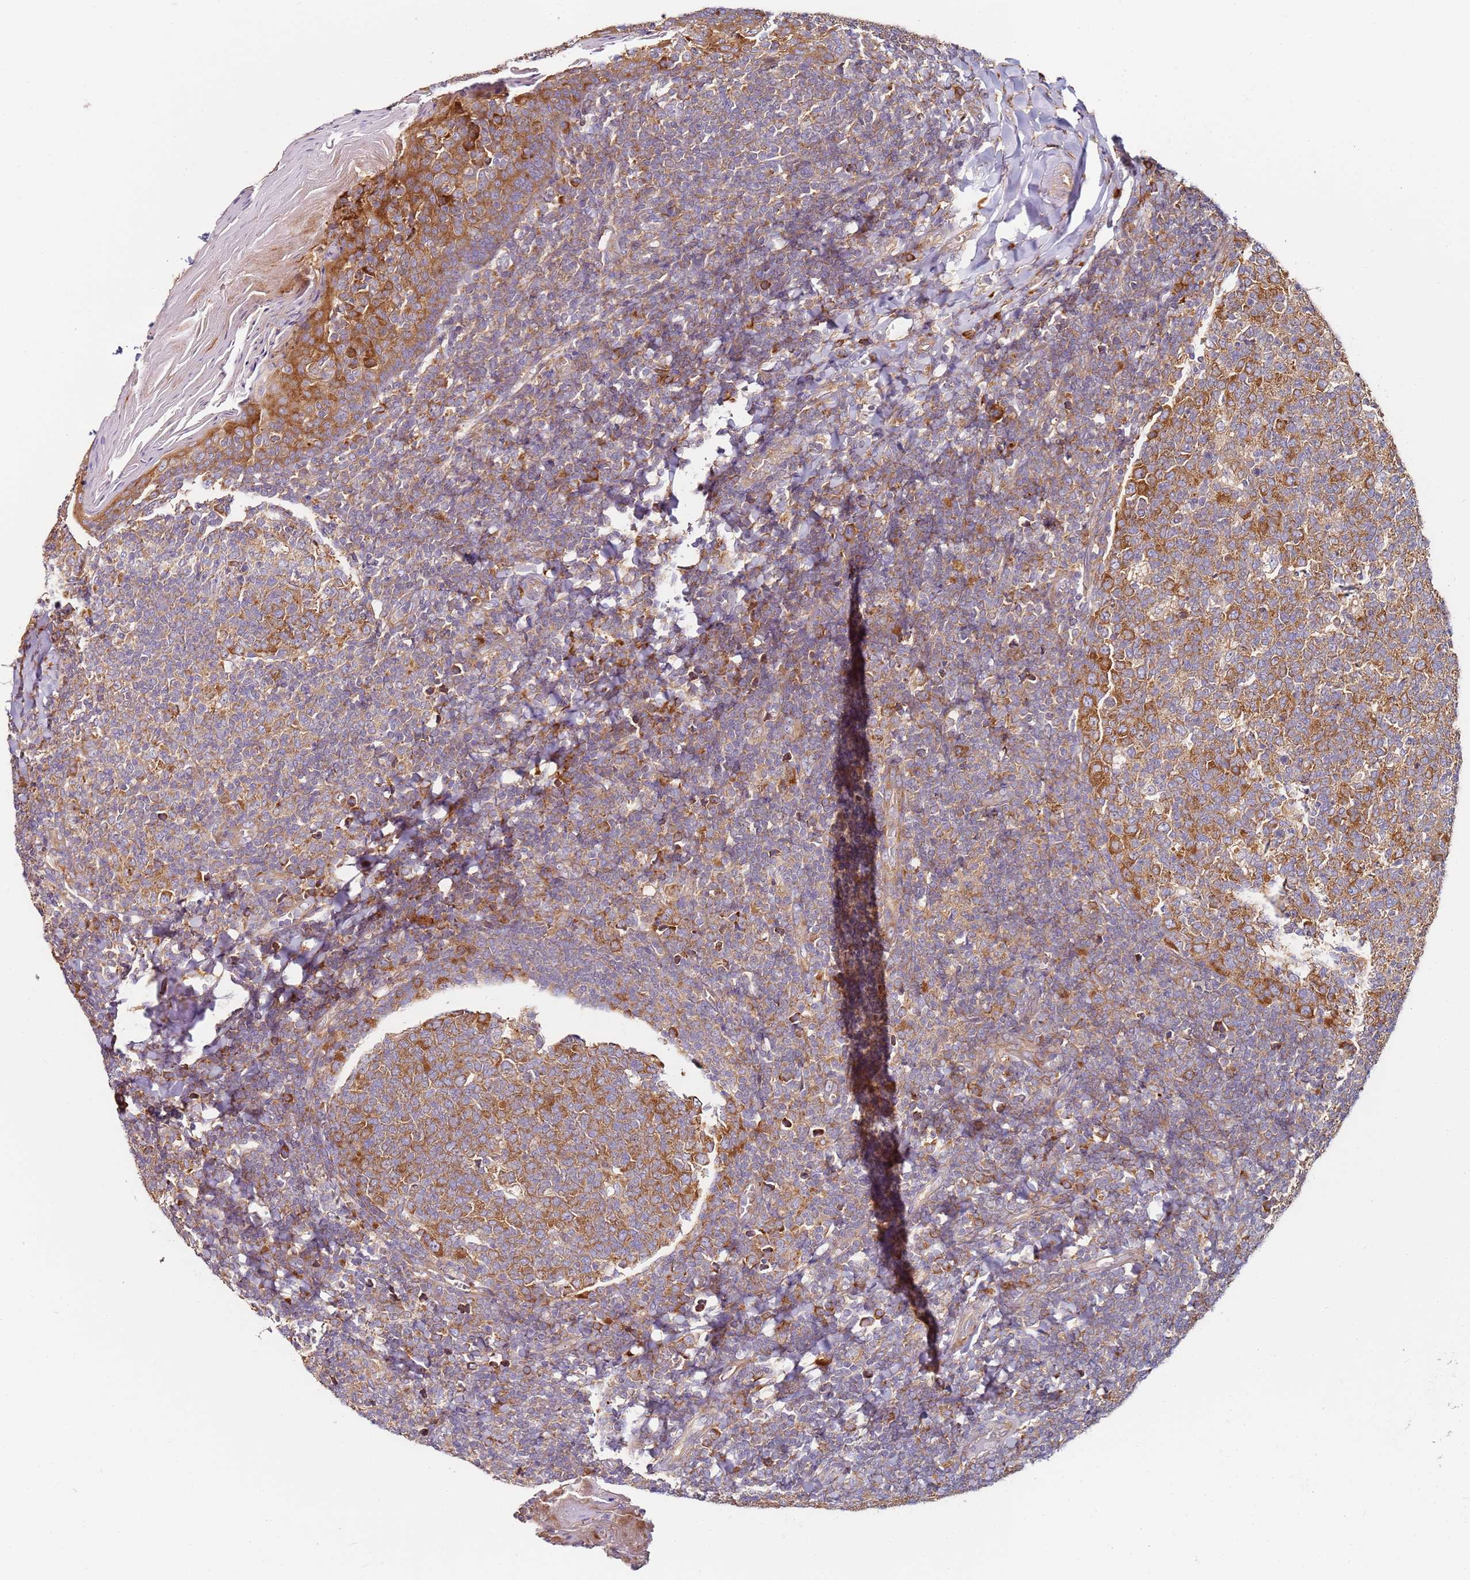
{"staining": {"intensity": "moderate", "quantity": "25%-75%", "location": "cytoplasmic/membranous"}, "tissue": "tonsil", "cell_type": "Germinal center cells", "image_type": "normal", "snomed": [{"axis": "morphology", "description": "Normal tissue, NOS"}, {"axis": "topography", "description": "Tonsil"}], "caption": "Protein positivity by immunohistochemistry (IHC) demonstrates moderate cytoplasmic/membranous staining in about 25%-75% of germinal center cells in unremarkable tonsil. Nuclei are stained in blue.", "gene": "RPS3A", "patient": {"sex": "female", "age": 19}}